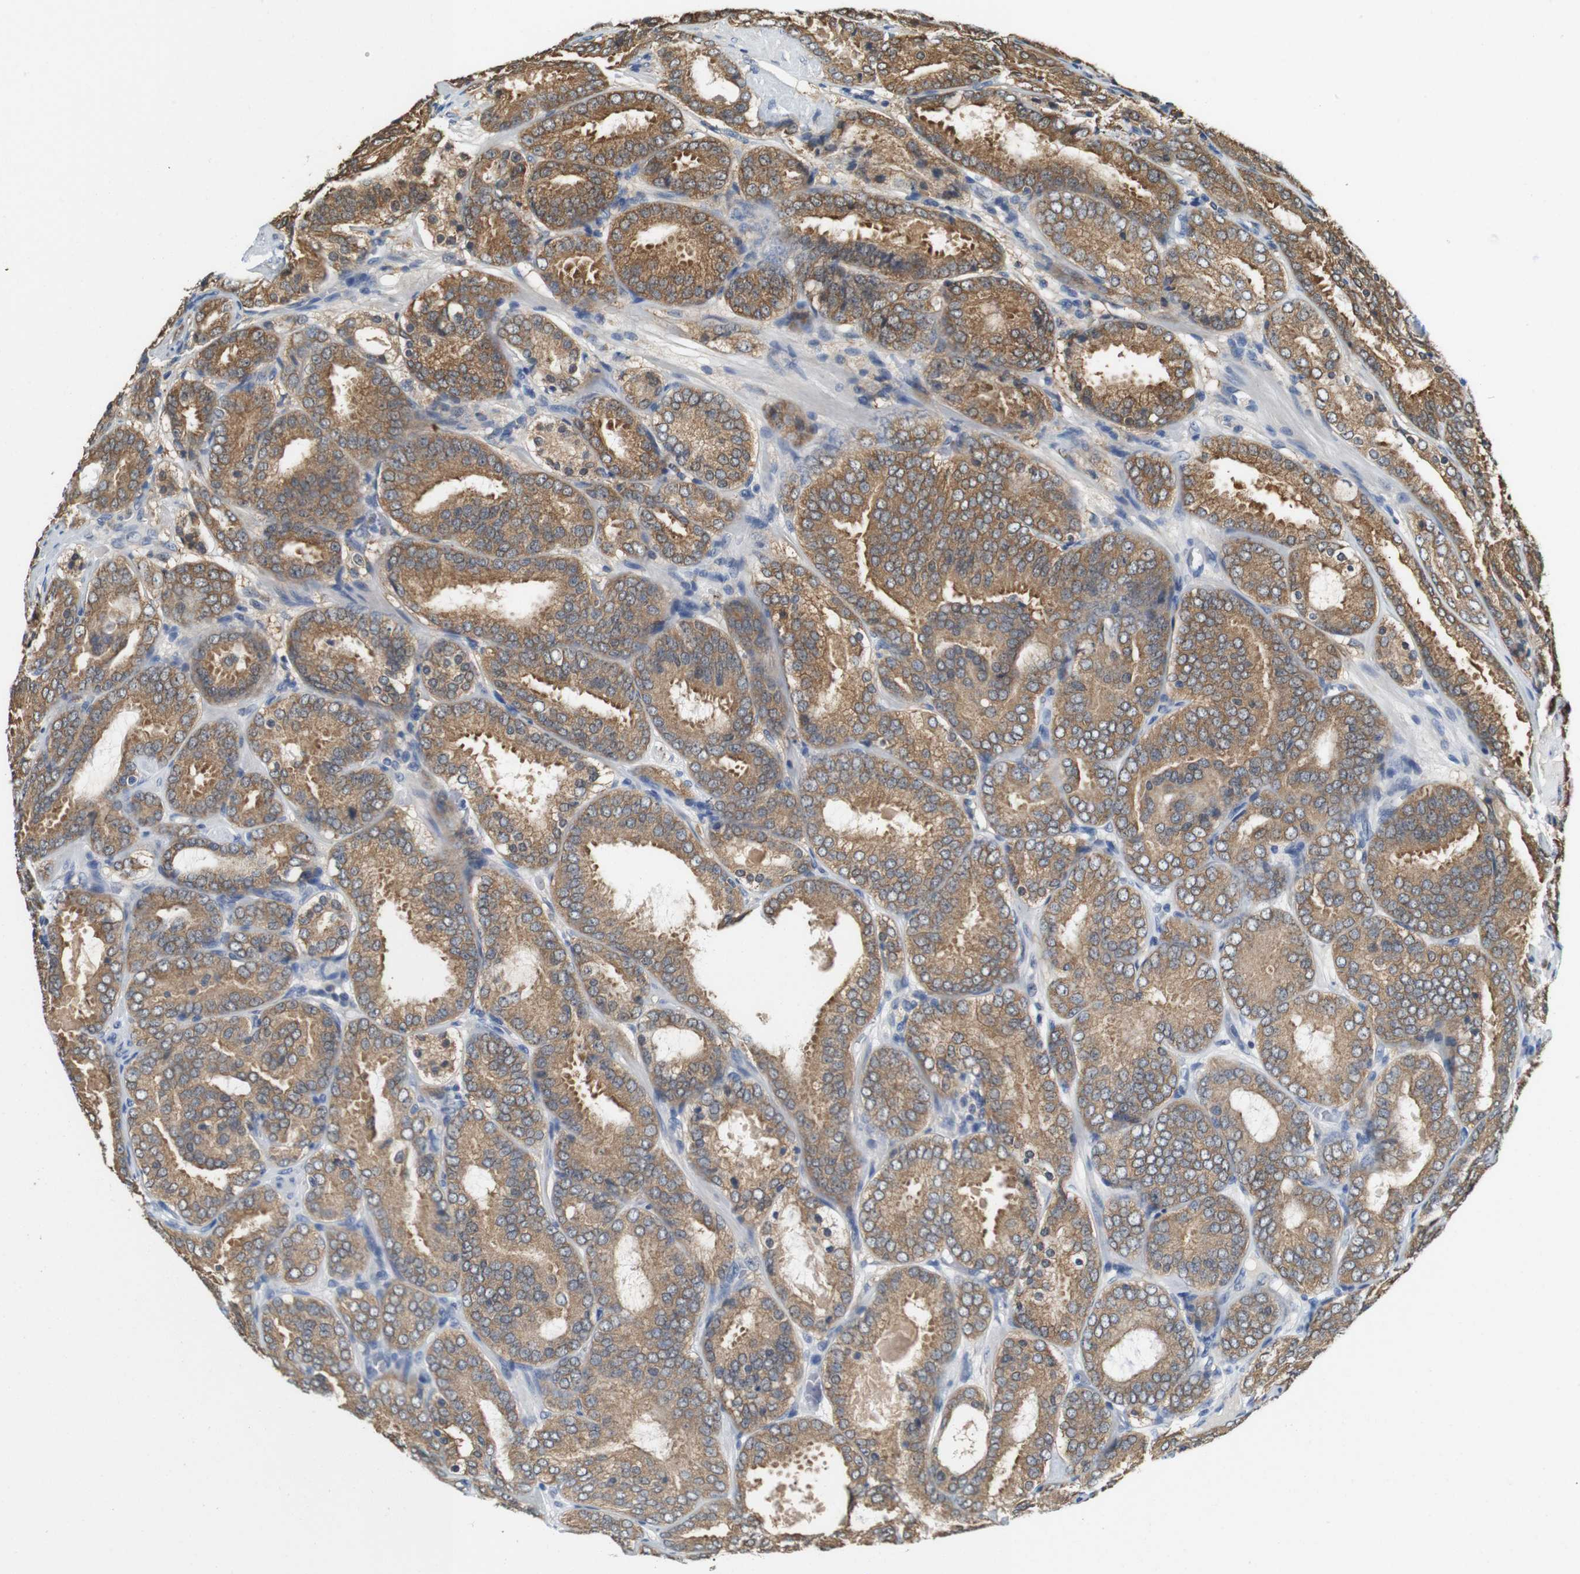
{"staining": {"intensity": "moderate", "quantity": ">75%", "location": "cytoplasmic/membranous"}, "tissue": "prostate cancer", "cell_type": "Tumor cells", "image_type": "cancer", "snomed": [{"axis": "morphology", "description": "Adenocarcinoma, Low grade"}, {"axis": "topography", "description": "Prostate"}], "caption": "Prostate cancer (adenocarcinoma (low-grade)) tissue shows moderate cytoplasmic/membranous staining in approximately >75% of tumor cells", "gene": "NEBL", "patient": {"sex": "male", "age": 69}}